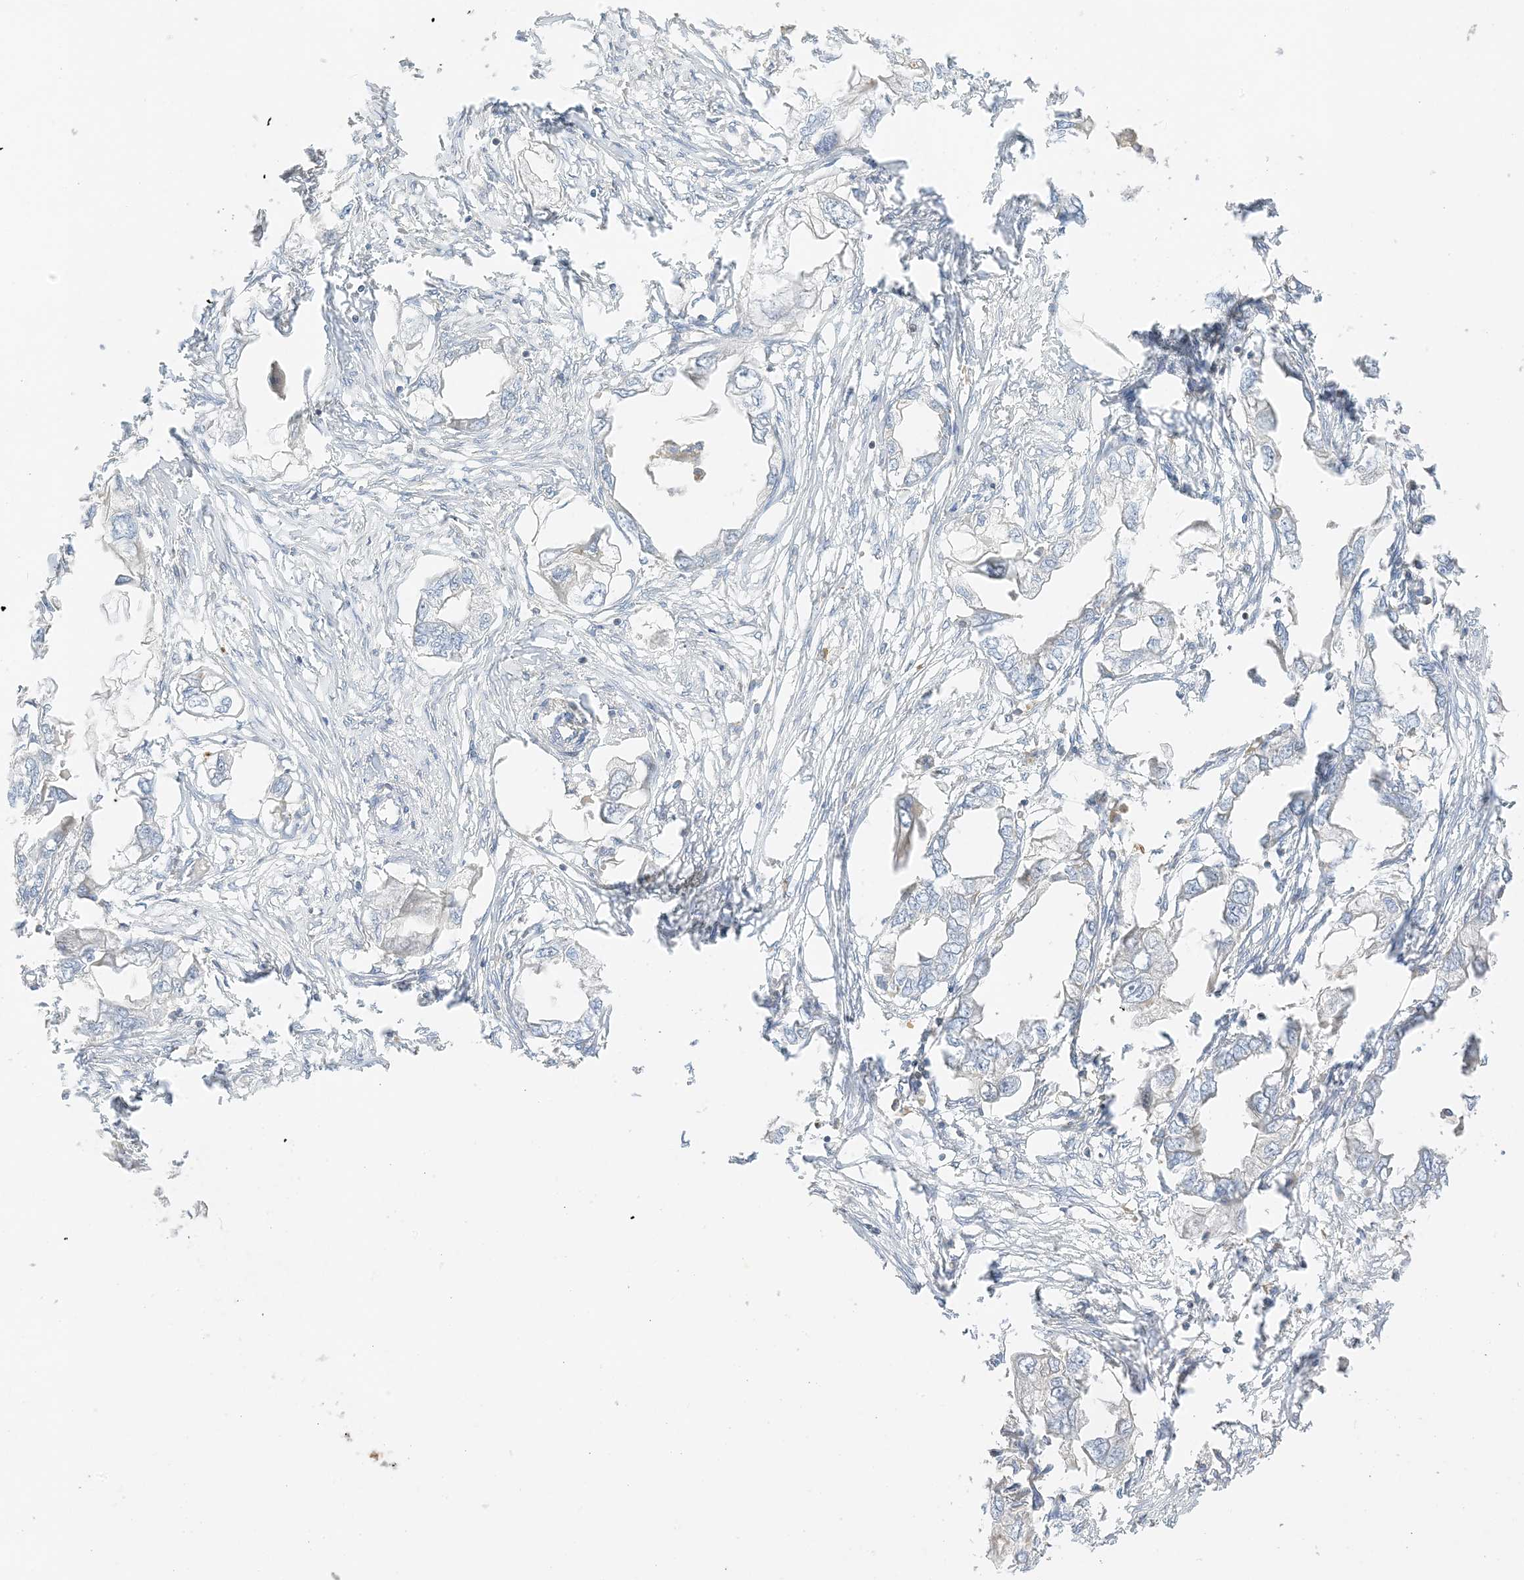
{"staining": {"intensity": "negative", "quantity": "none", "location": "none"}, "tissue": "endometrial cancer", "cell_type": "Tumor cells", "image_type": "cancer", "snomed": [{"axis": "morphology", "description": "Adenocarcinoma, NOS"}, {"axis": "morphology", "description": "Adenocarcinoma, metastatic, NOS"}, {"axis": "topography", "description": "Adipose tissue"}, {"axis": "topography", "description": "Endometrium"}], "caption": "High power microscopy photomicrograph of an immunohistochemistry (IHC) image of endometrial adenocarcinoma, revealing no significant expression in tumor cells. (Immunohistochemistry, brightfield microscopy, high magnification).", "gene": "ETAA1", "patient": {"sex": "female", "age": 67}}